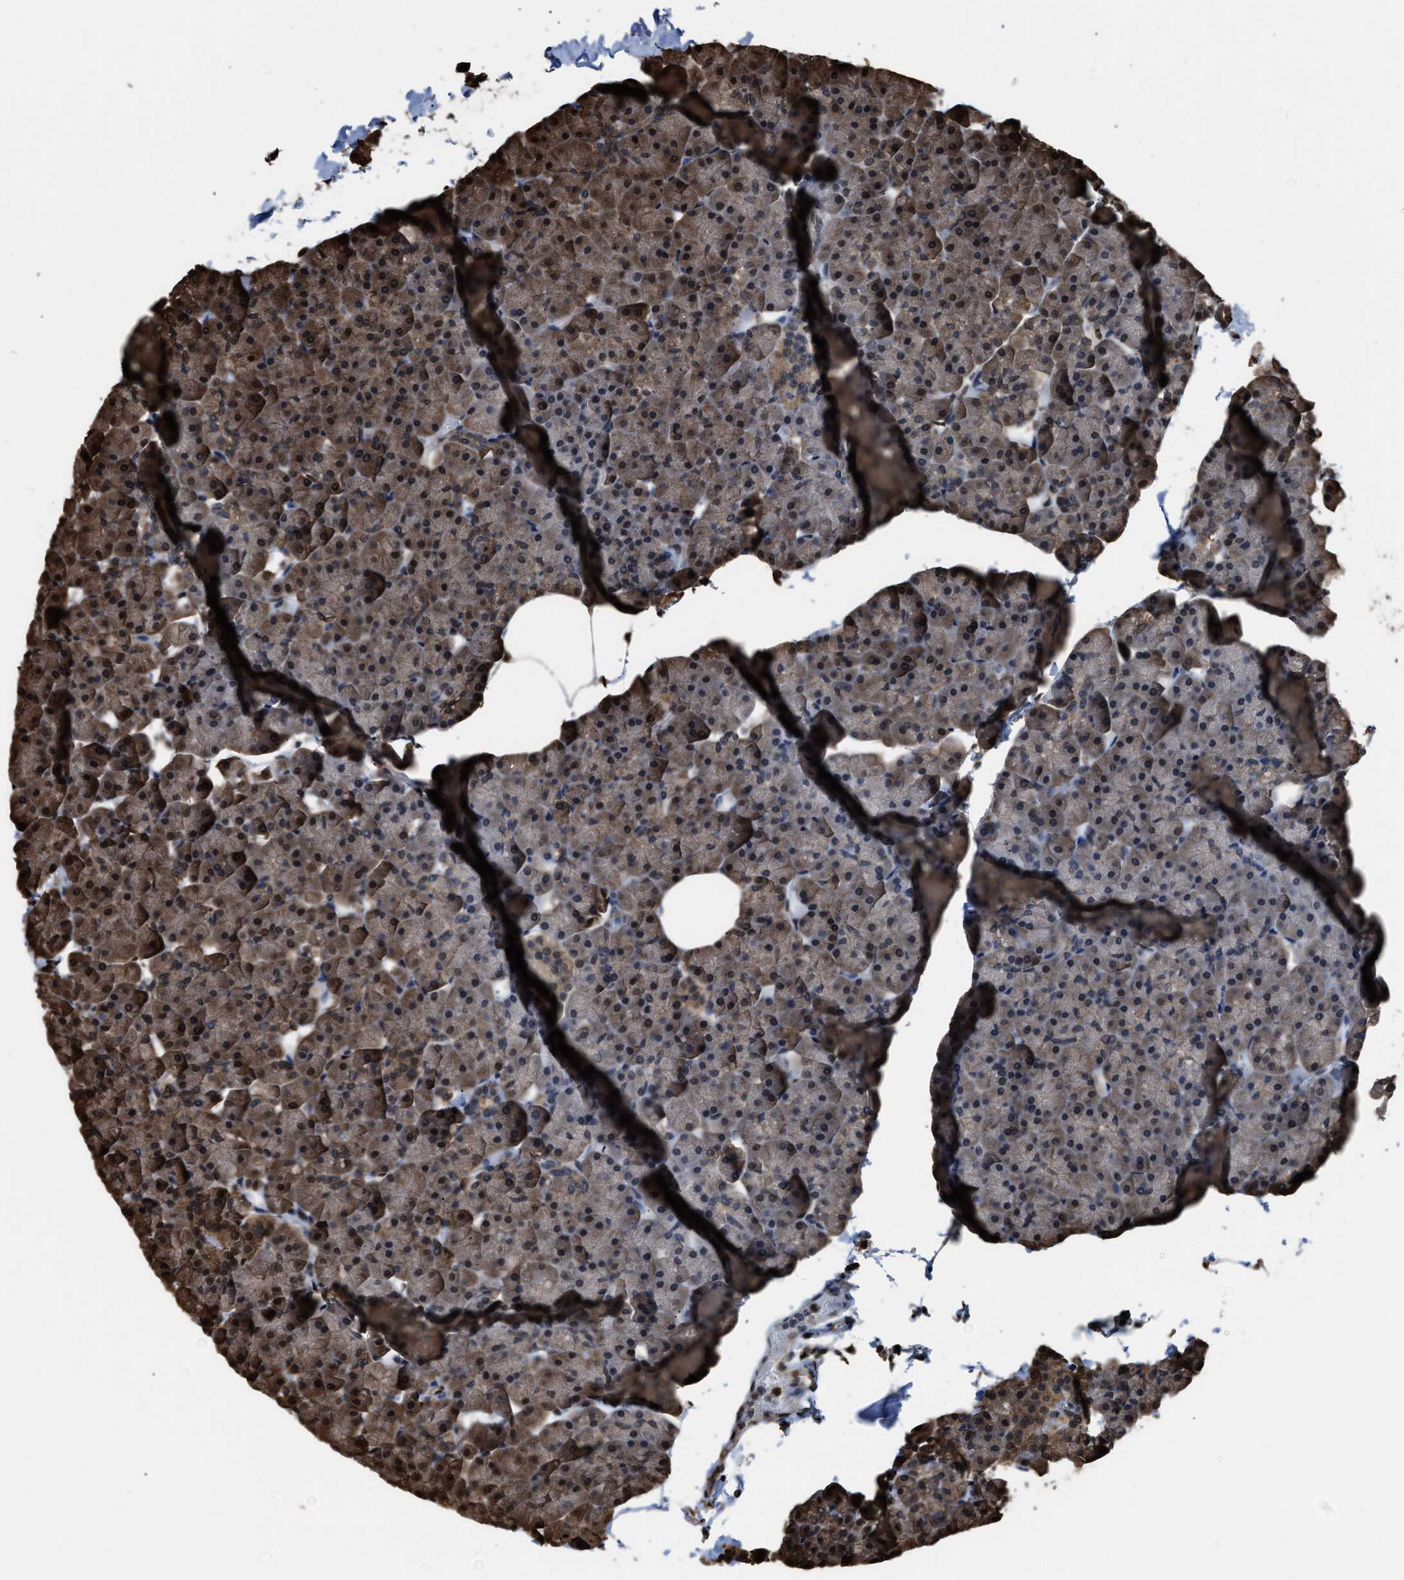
{"staining": {"intensity": "moderate", "quantity": "25%-75%", "location": "cytoplasmic/membranous,nuclear"}, "tissue": "pancreas", "cell_type": "Exocrine glandular cells", "image_type": "normal", "snomed": [{"axis": "morphology", "description": "Normal tissue, NOS"}, {"axis": "topography", "description": "Pancreas"}], "caption": "A brown stain labels moderate cytoplasmic/membranous,nuclear staining of a protein in exocrine glandular cells of unremarkable human pancreas. (DAB (3,3'-diaminobenzidine) = brown stain, brightfield microscopy at high magnification).", "gene": "FNTA", "patient": {"sex": "male", "age": 35}}